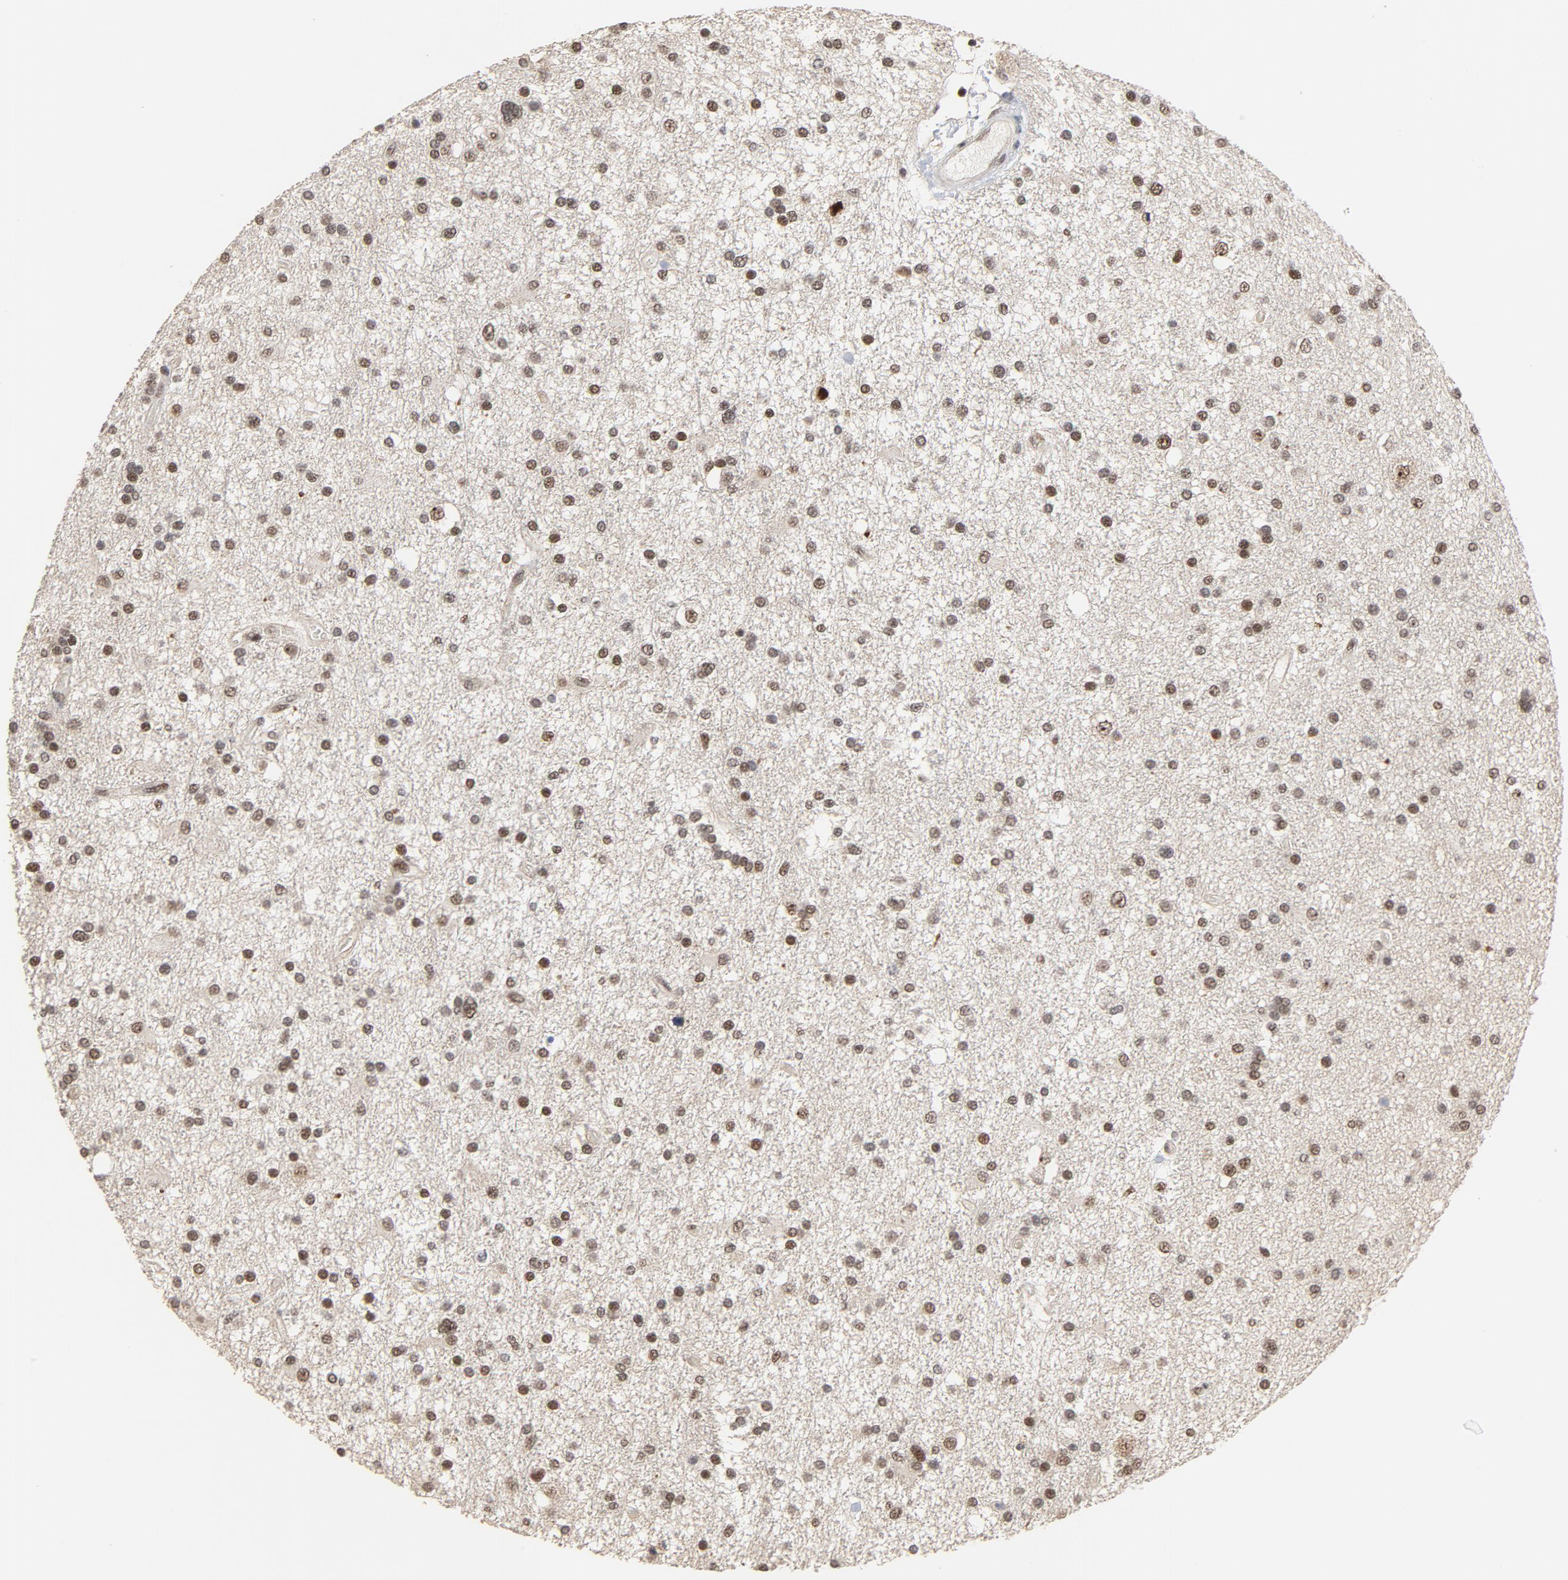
{"staining": {"intensity": "moderate", "quantity": "25%-75%", "location": "nuclear"}, "tissue": "glioma", "cell_type": "Tumor cells", "image_type": "cancer", "snomed": [{"axis": "morphology", "description": "Glioma, malignant, High grade"}, {"axis": "topography", "description": "Brain"}], "caption": "The immunohistochemical stain highlights moderate nuclear expression in tumor cells of glioma tissue.", "gene": "TP53RK", "patient": {"sex": "male", "age": 33}}